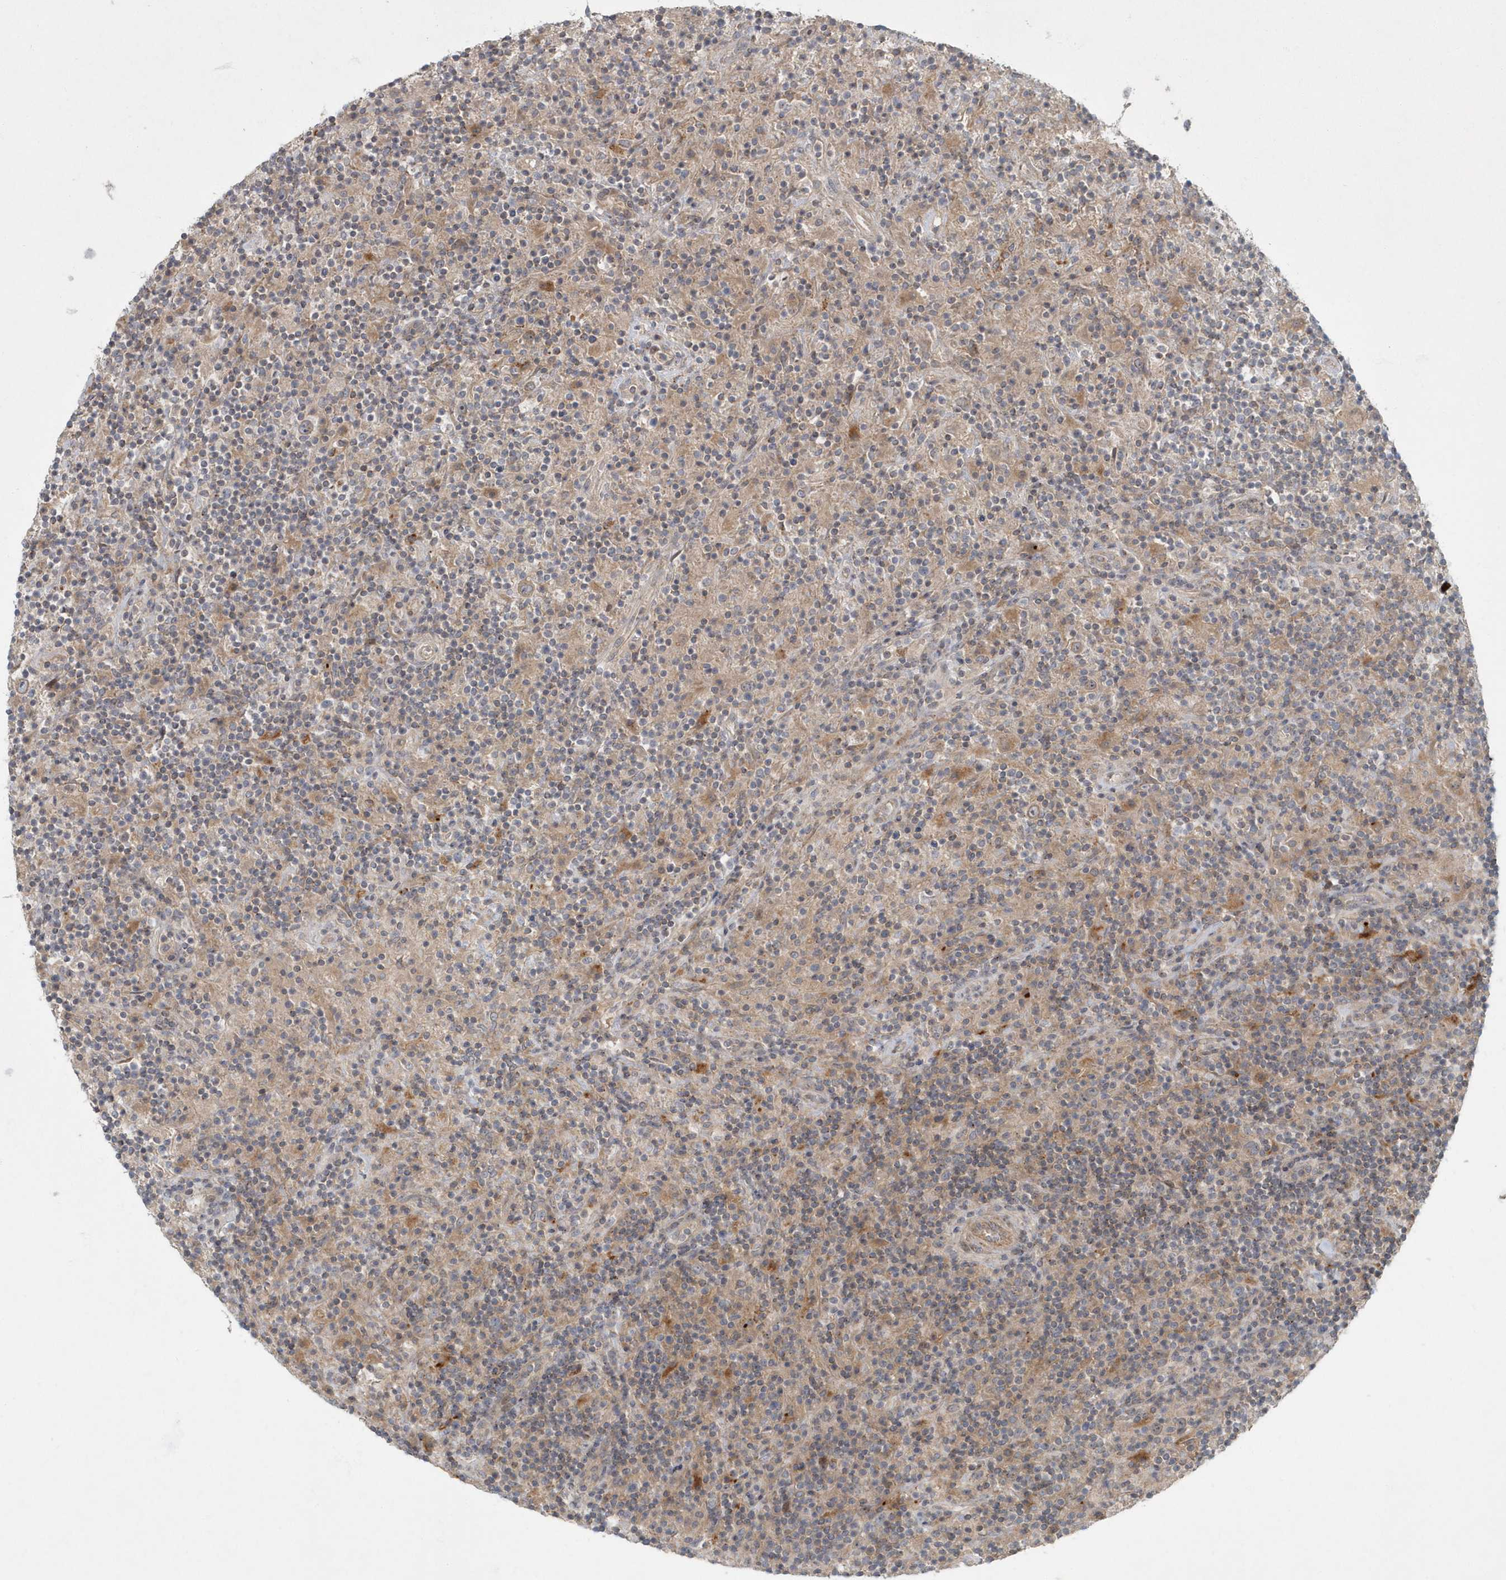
{"staining": {"intensity": "weak", "quantity": "25%-75%", "location": "cytoplasmic/membranous"}, "tissue": "lymphoma", "cell_type": "Tumor cells", "image_type": "cancer", "snomed": [{"axis": "morphology", "description": "Hodgkin's disease, NOS"}, {"axis": "topography", "description": "Lymph node"}], "caption": "A high-resolution photomicrograph shows immunohistochemistry staining of Hodgkin's disease, which shows weak cytoplasmic/membranous expression in approximately 25%-75% of tumor cells.", "gene": "ARHGEF38", "patient": {"sex": "male", "age": 70}}